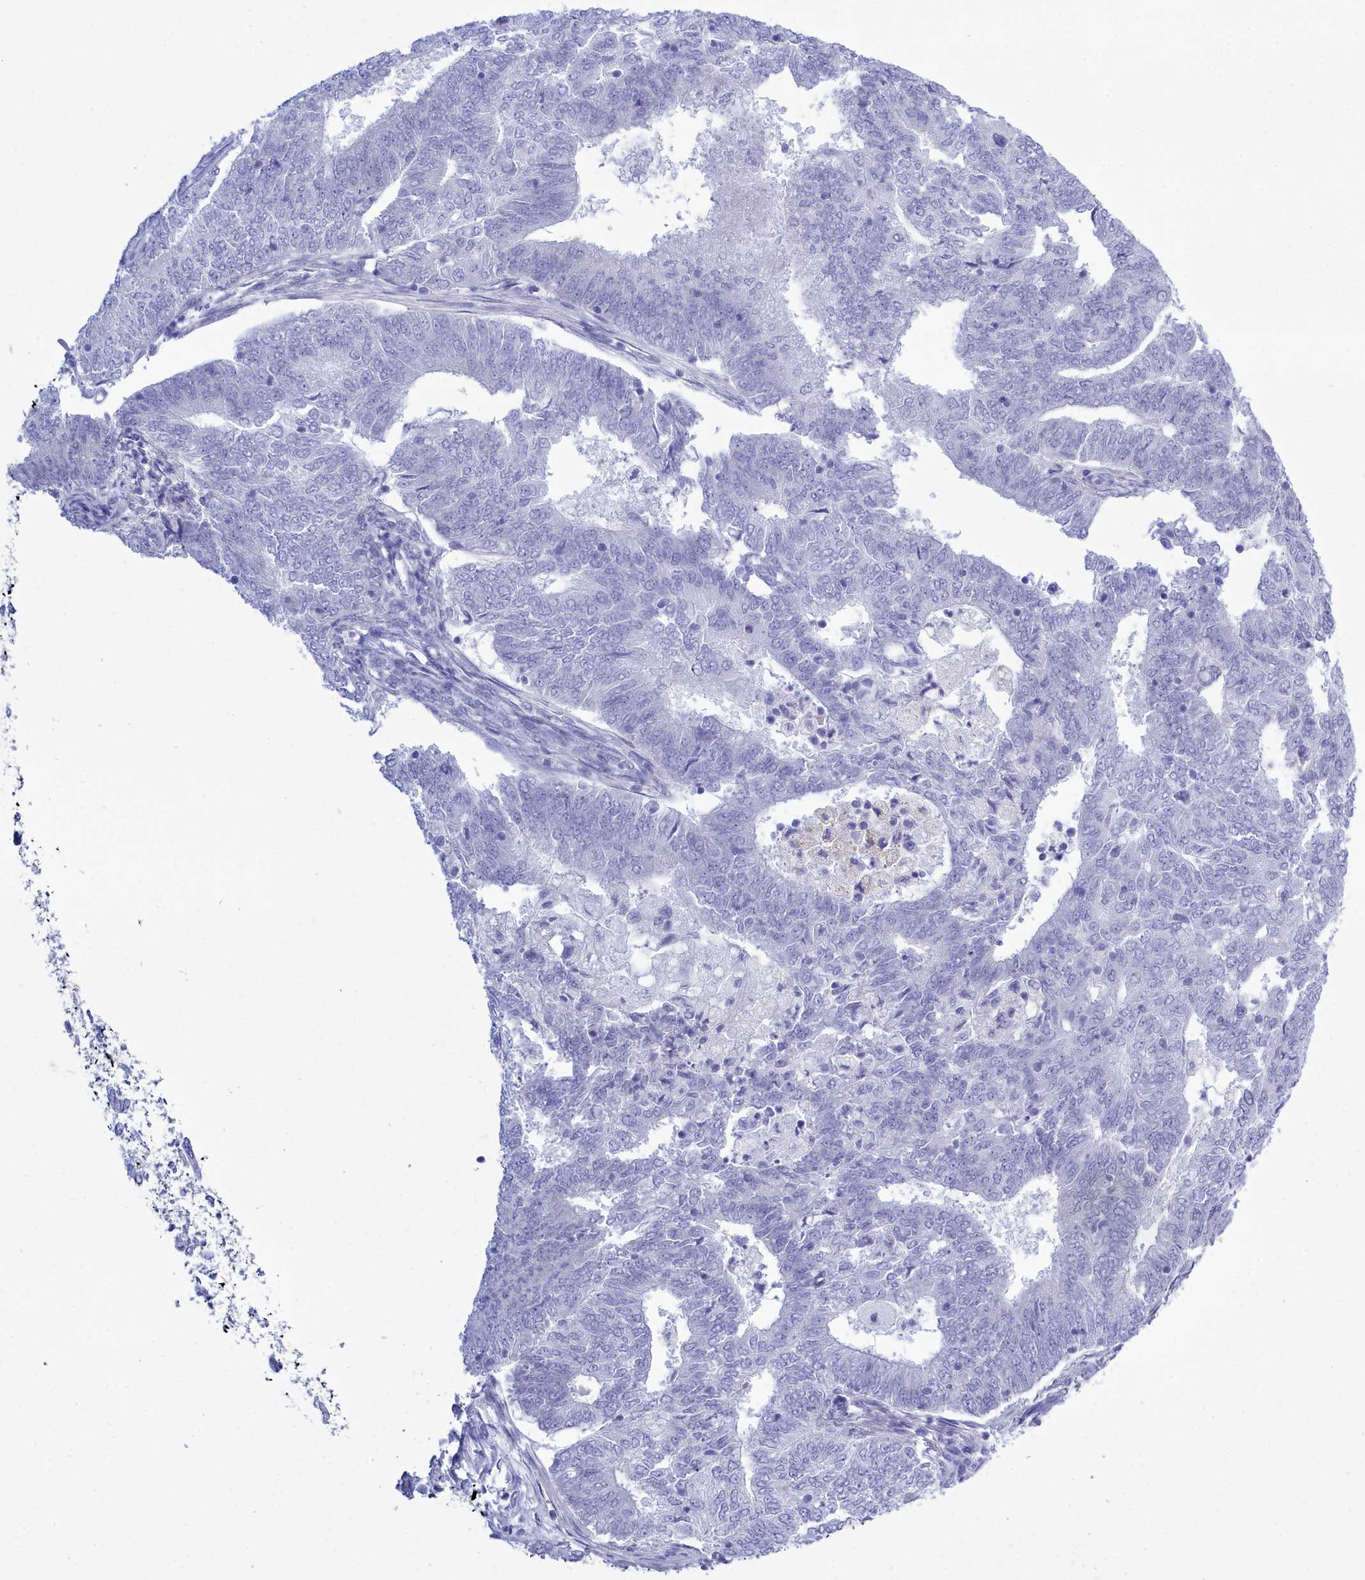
{"staining": {"intensity": "negative", "quantity": "none", "location": "none"}, "tissue": "endometrial cancer", "cell_type": "Tumor cells", "image_type": "cancer", "snomed": [{"axis": "morphology", "description": "Adenocarcinoma, NOS"}, {"axis": "topography", "description": "Endometrium"}], "caption": "The histopathology image shows no significant staining in tumor cells of endometrial adenocarcinoma. The staining was performed using DAB (3,3'-diaminobenzidine) to visualize the protein expression in brown, while the nuclei were stained in blue with hematoxylin (Magnification: 20x).", "gene": "TMEM97", "patient": {"sex": "female", "age": 62}}